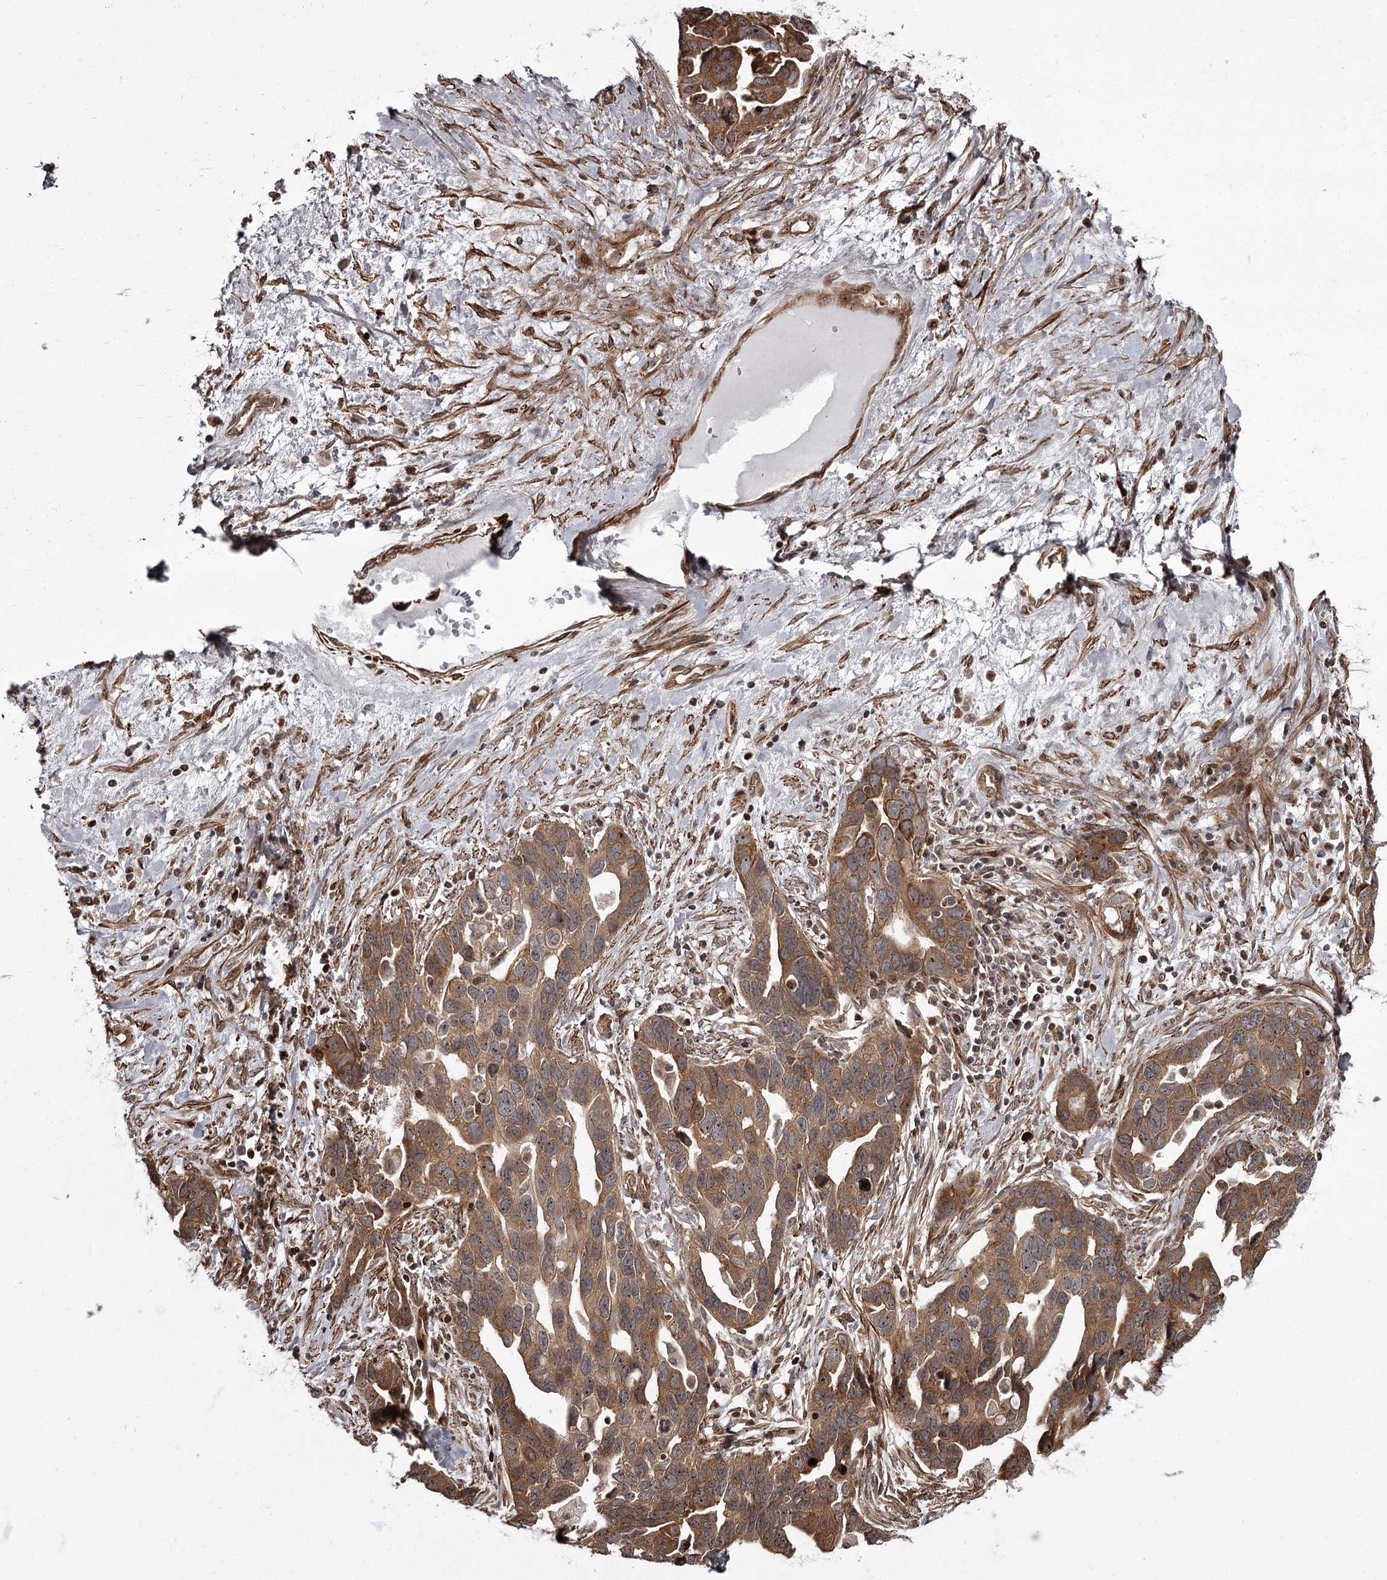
{"staining": {"intensity": "moderate", "quantity": ">75%", "location": "cytoplasmic/membranous,nuclear"}, "tissue": "ovarian cancer", "cell_type": "Tumor cells", "image_type": "cancer", "snomed": [{"axis": "morphology", "description": "Cystadenocarcinoma, serous, NOS"}, {"axis": "topography", "description": "Ovary"}], "caption": "Moderate cytoplasmic/membranous and nuclear positivity is appreciated in about >75% of tumor cells in ovarian serous cystadenocarcinoma.", "gene": "THAP9", "patient": {"sex": "female", "age": 54}}